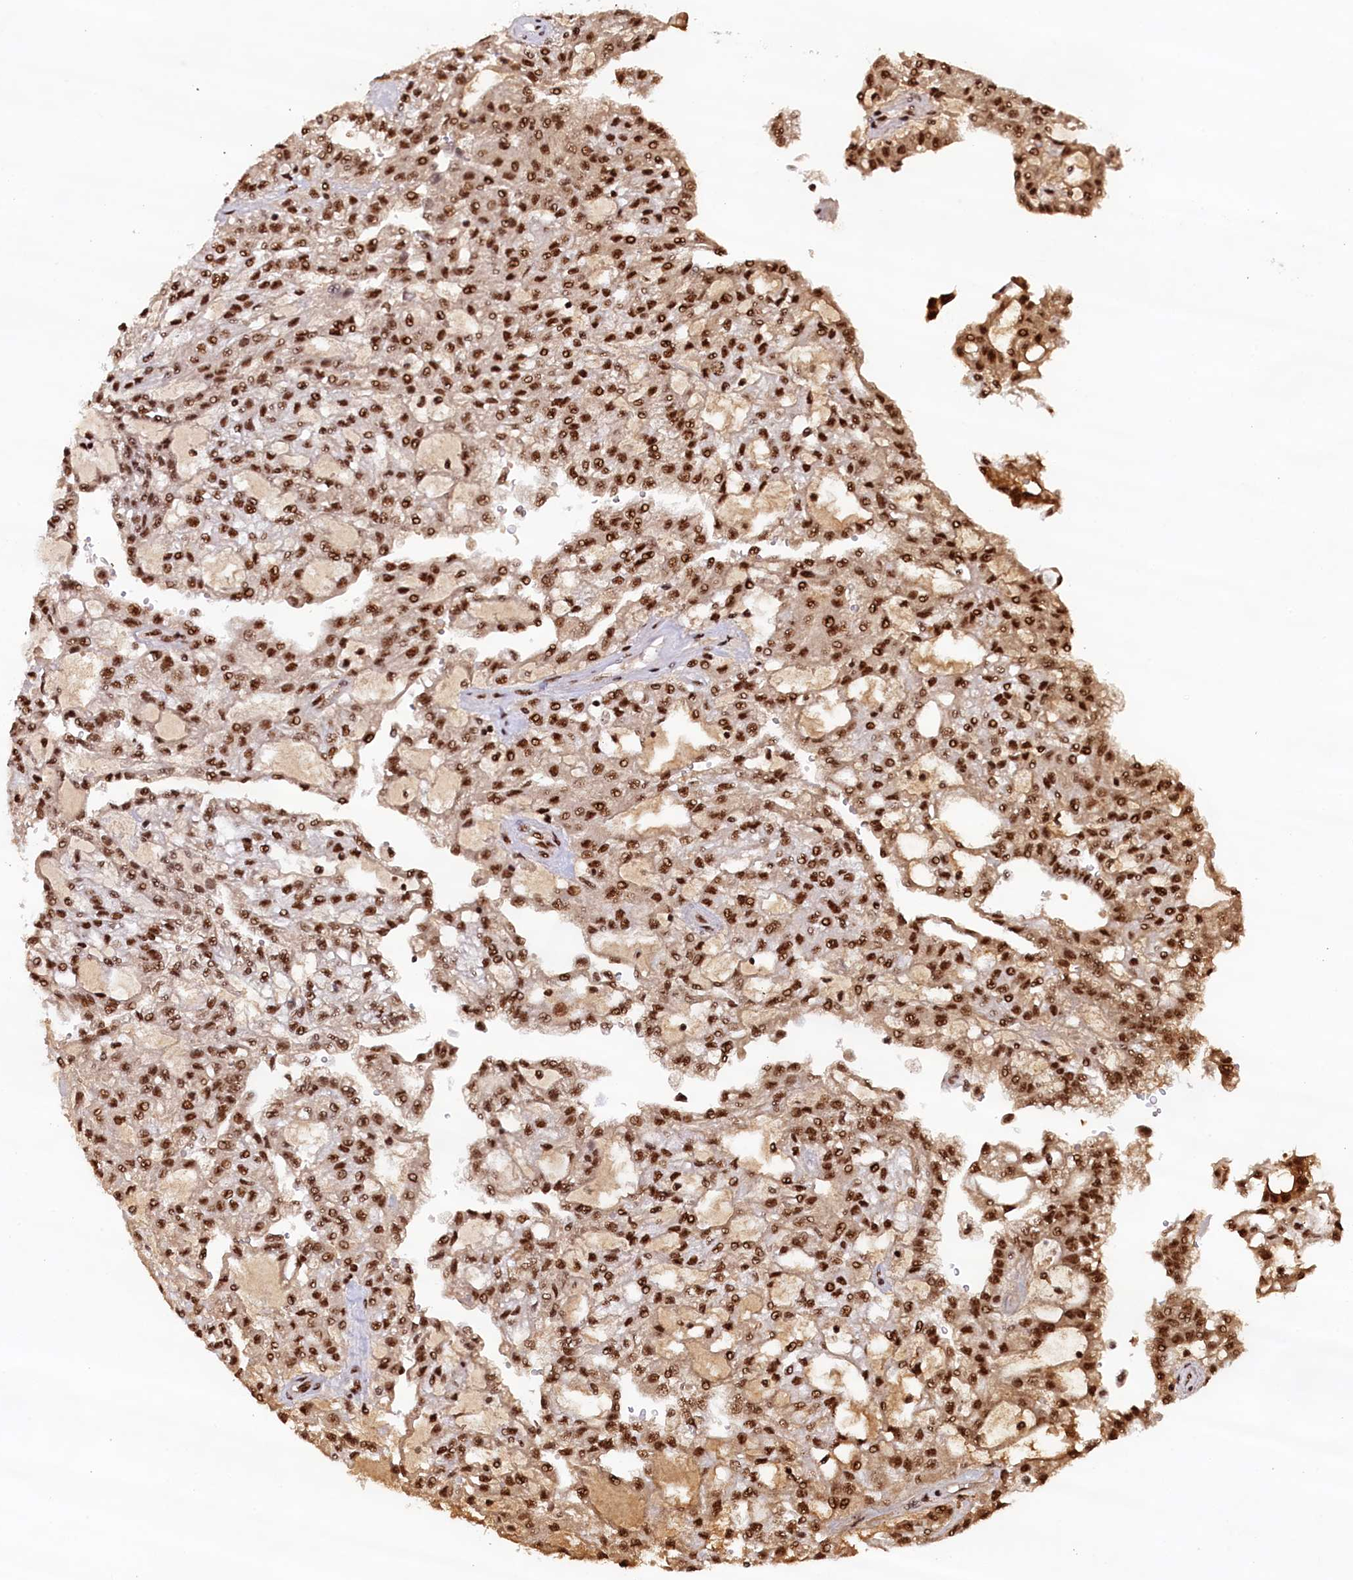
{"staining": {"intensity": "strong", "quantity": ">75%", "location": "nuclear"}, "tissue": "renal cancer", "cell_type": "Tumor cells", "image_type": "cancer", "snomed": [{"axis": "morphology", "description": "Adenocarcinoma, NOS"}, {"axis": "topography", "description": "Kidney"}], "caption": "Protein staining reveals strong nuclear positivity in about >75% of tumor cells in renal cancer (adenocarcinoma).", "gene": "ZC3H18", "patient": {"sex": "male", "age": 63}}